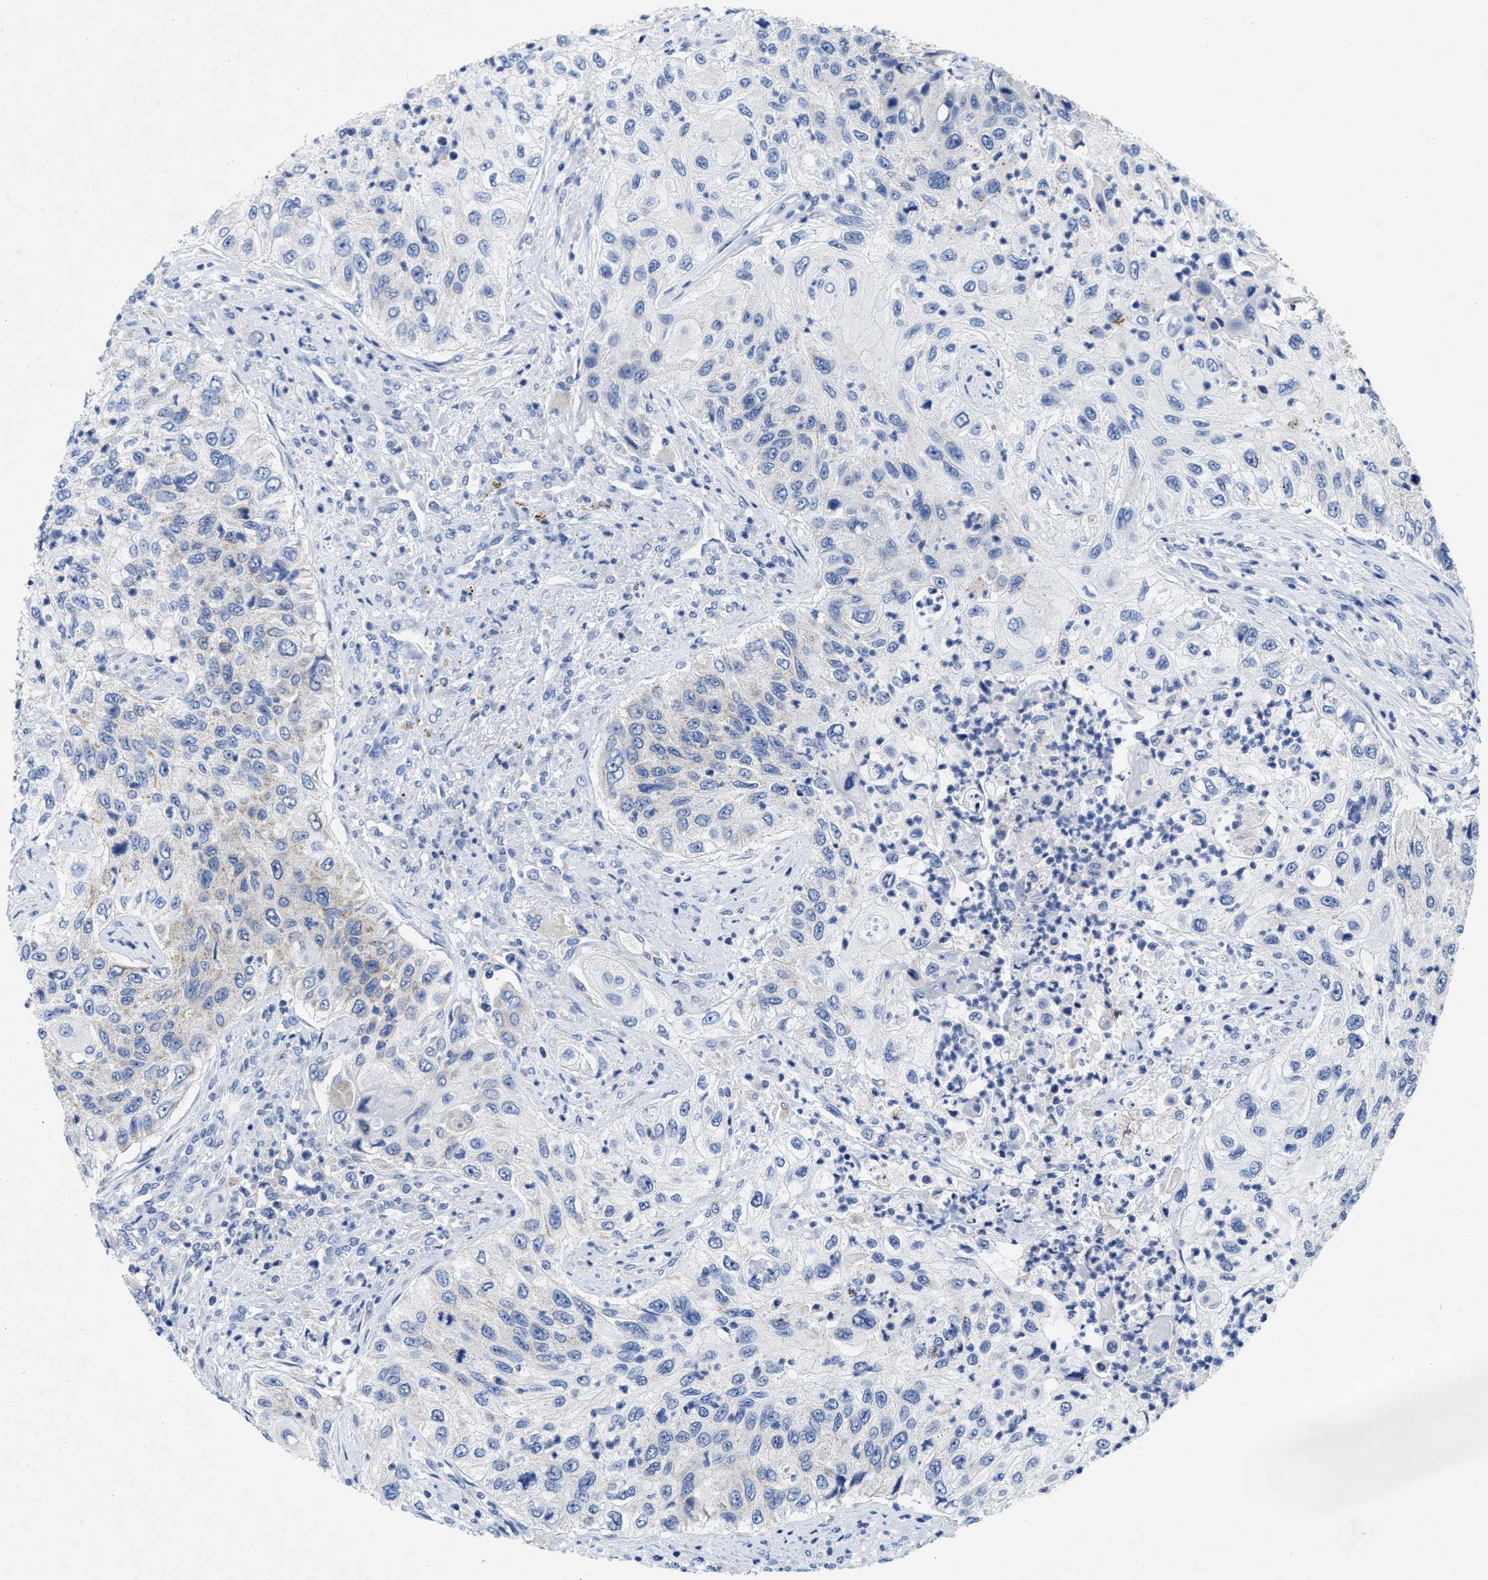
{"staining": {"intensity": "negative", "quantity": "none", "location": "none"}, "tissue": "urothelial cancer", "cell_type": "Tumor cells", "image_type": "cancer", "snomed": [{"axis": "morphology", "description": "Urothelial carcinoma, High grade"}, {"axis": "topography", "description": "Urinary bladder"}], "caption": "A micrograph of high-grade urothelial carcinoma stained for a protein exhibits no brown staining in tumor cells. (DAB immunohistochemistry (IHC), high magnification).", "gene": "TBRG4", "patient": {"sex": "female", "age": 60}}